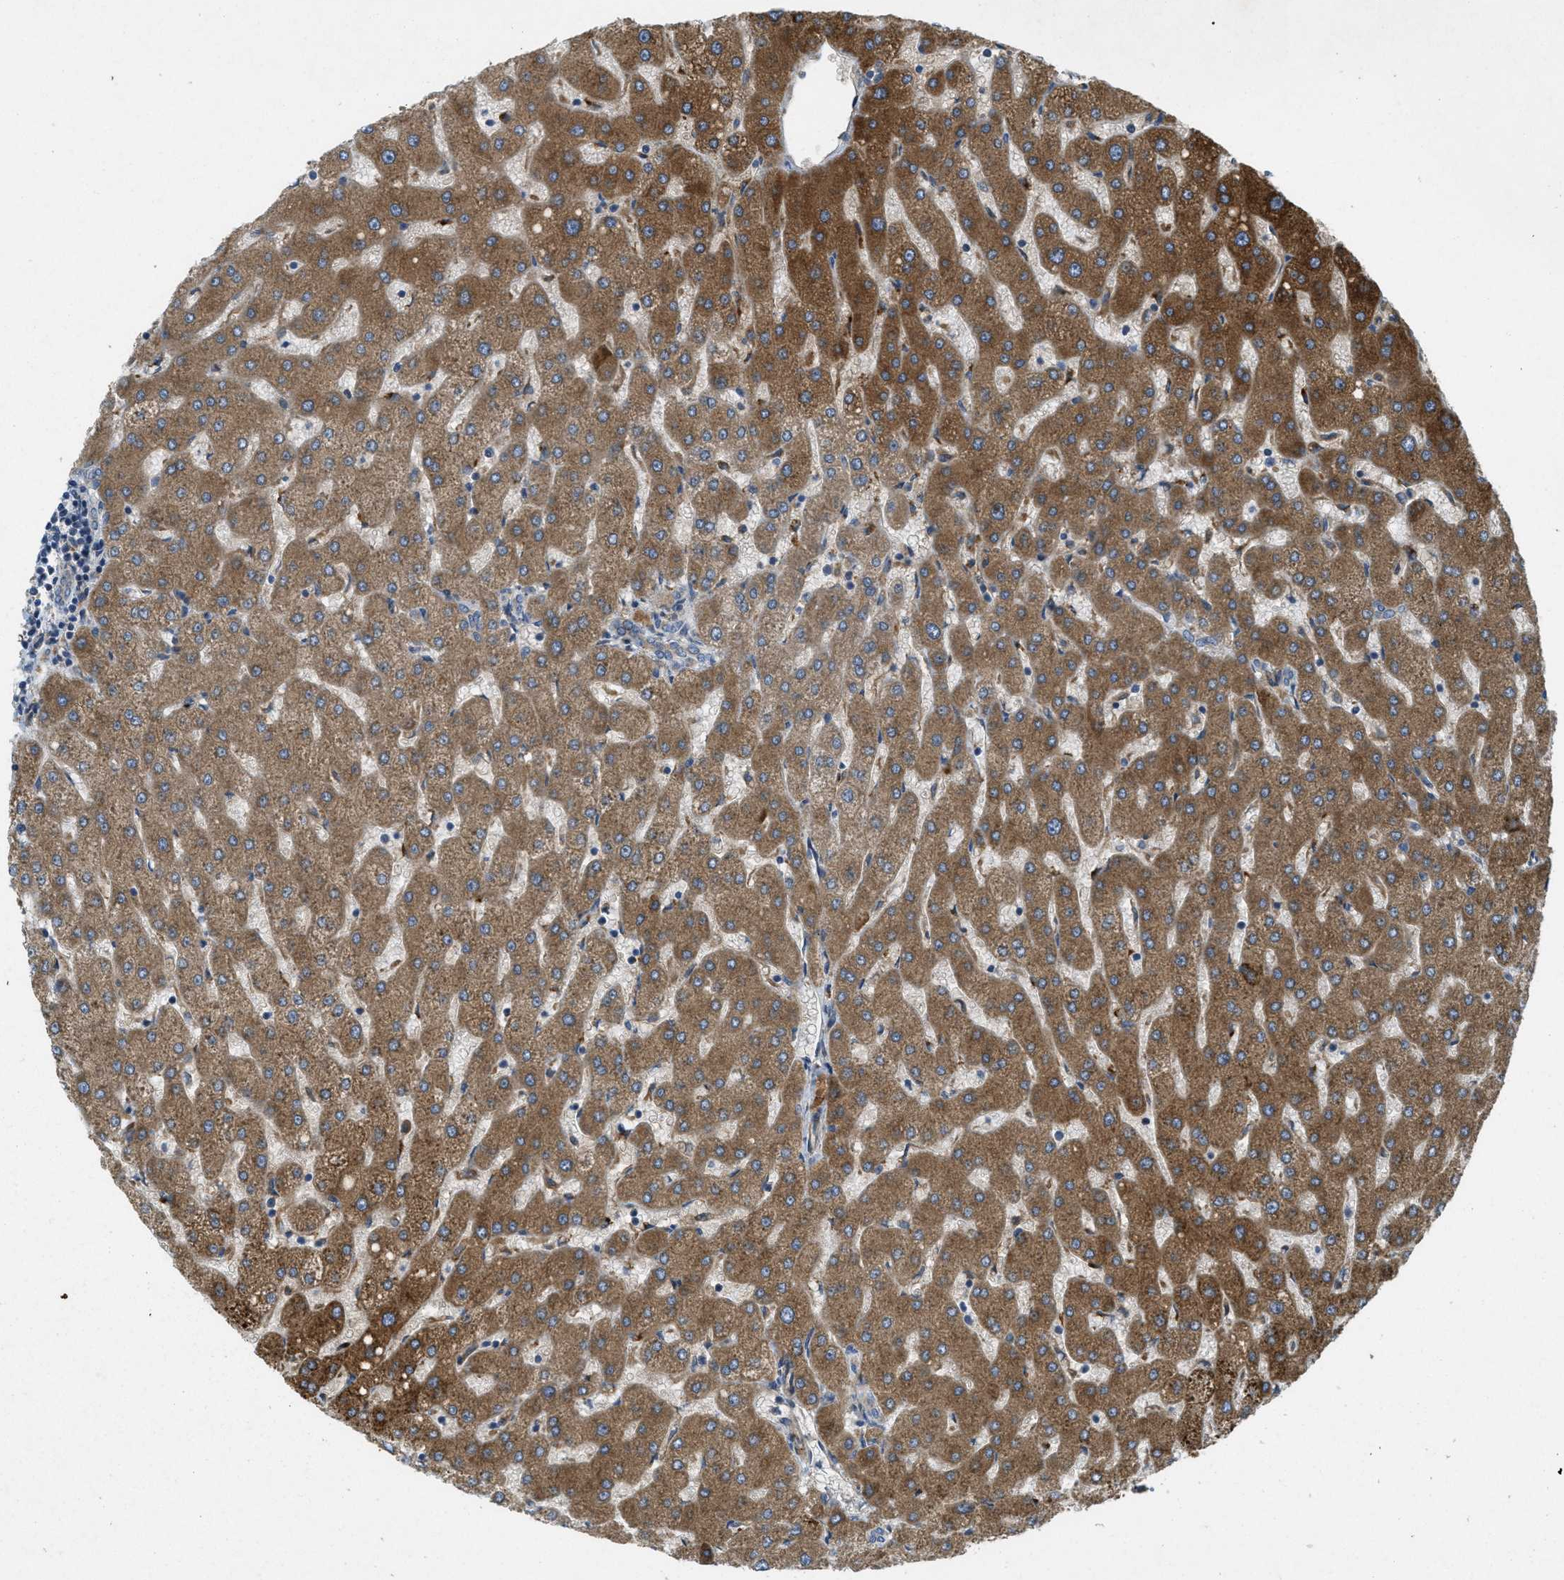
{"staining": {"intensity": "negative", "quantity": "none", "location": "none"}, "tissue": "liver", "cell_type": "Cholangiocytes", "image_type": "normal", "snomed": [{"axis": "morphology", "description": "Normal tissue, NOS"}, {"axis": "topography", "description": "Liver"}], "caption": "Immunohistochemical staining of benign human liver shows no significant expression in cholangiocytes. (DAB immunohistochemistry with hematoxylin counter stain).", "gene": "ADCY6", "patient": {"sex": "male", "age": 67}}